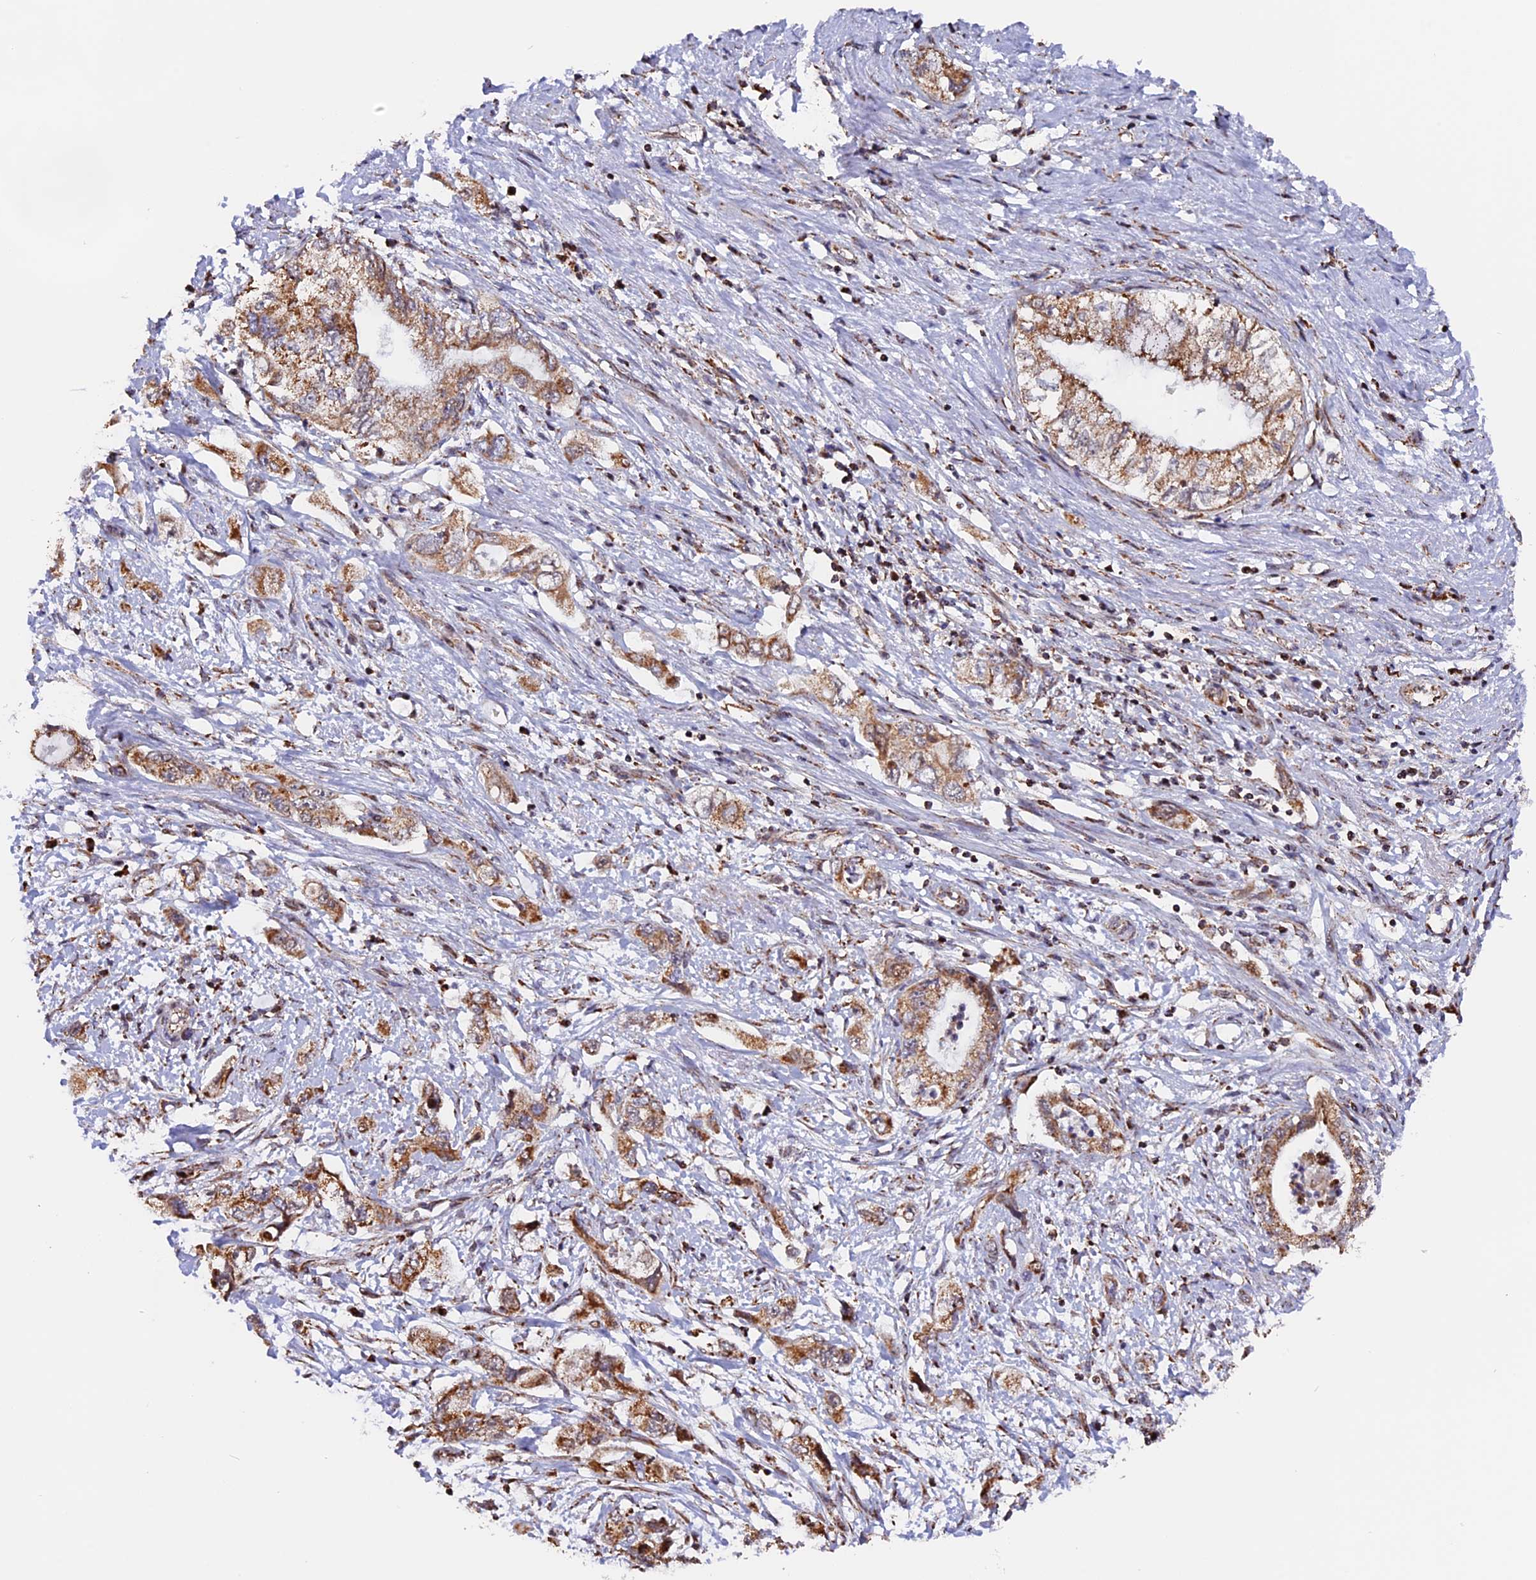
{"staining": {"intensity": "moderate", "quantity": ">75%", "location": "cytoplasmic/membranous"}, "tissue": "pancreatic cancer", "cell_type": "Tumor cells", "image_type": "cancer", "snomed": [{"axis": "morphology", "description": "Adenocarcinoma, NOS"}, {"axis": "topography", "description": "Pancreas"}], "caption": "Protein expression by IHC displays moderate cytoplasmic/membranous staining in about >75% of tumor cells in pancreatic cancer.", "gene": "FAM174C", "patient": {"sex": "female", "age": 73}}